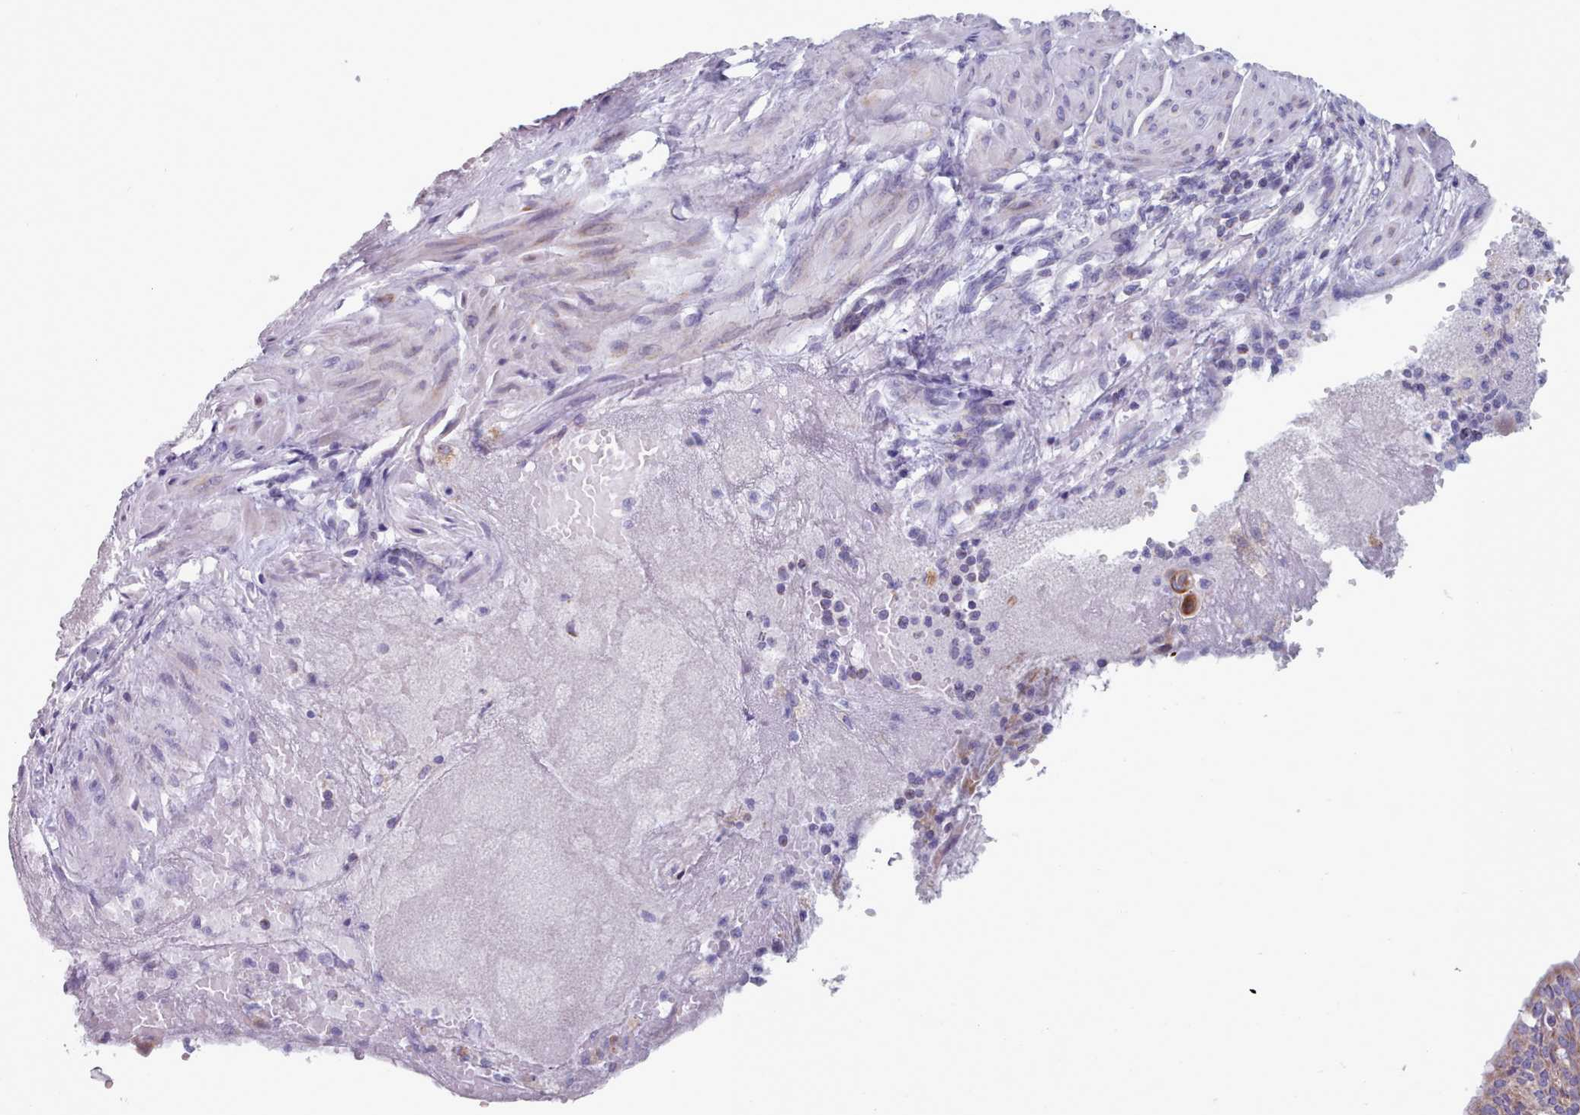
{"staining": {"intensity": "moderate", "quantity": ">75%", "location": "cytoplasmic/membranous"}, "tissue": "endometrial cancer", "cell_type": "Tumor cells", "image_type": "cancer", "snomed": [{"axis": "morphology", "description": "Adenocarcinoma, NOS"}, {"axis": "topography", "description": "Endometrium"}], "caption": "An IHC photomicrograph of neoplastic tissue is shown. Protein staining in brown shows moderate cytoplasmic/membranous positivity in endometrial cancer within tumor cells.", "gene": "FAM170B", "patient": {"sex": "female", "age": 49}}